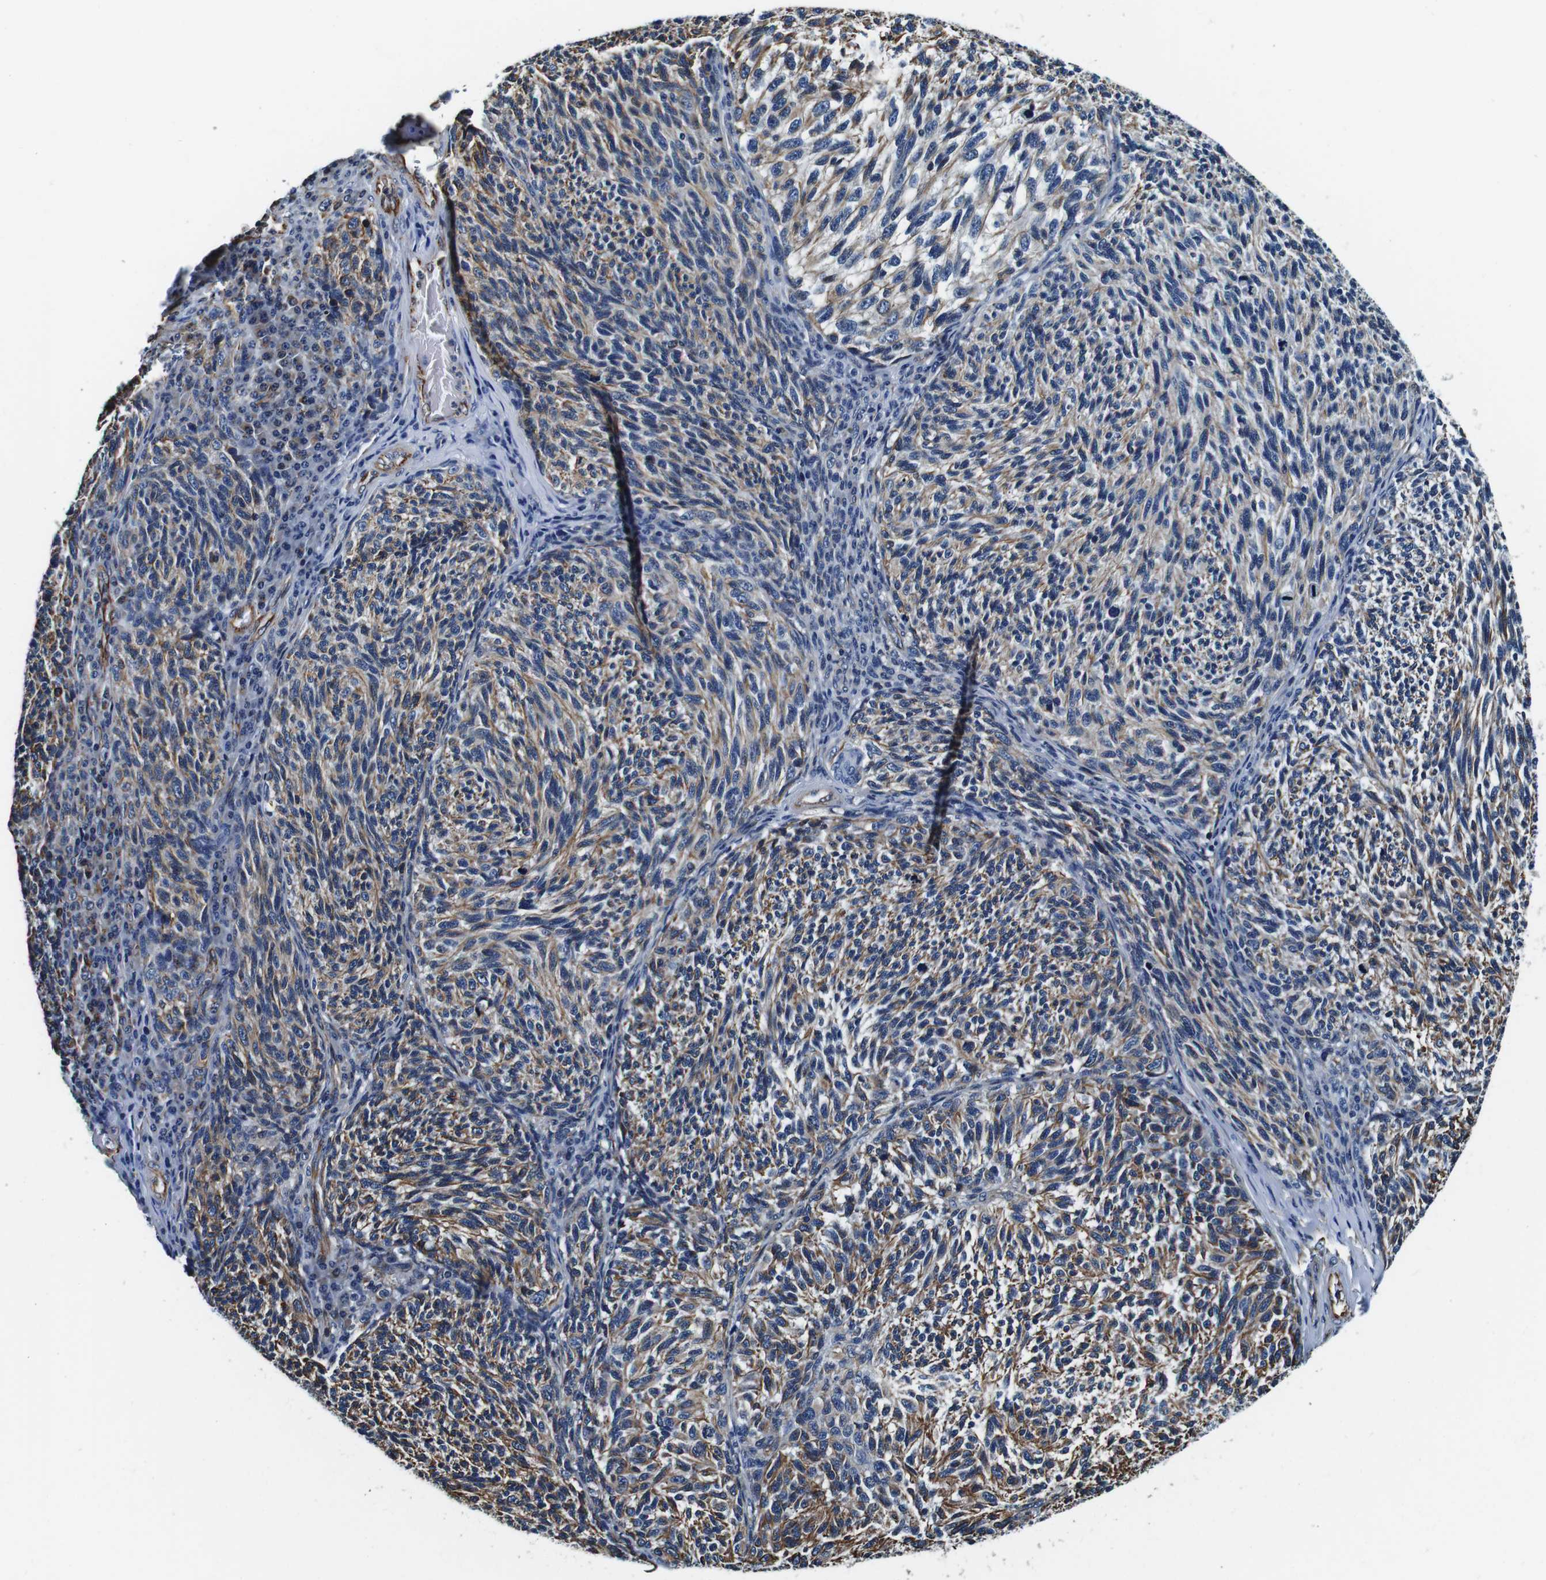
{"staining": {"intensity": "weak", "quantity": "<25%", "location": "cytoplasmic/membranous"}, "tissue": "melanoma", "cell_type": "Tumor cells", "image_type": "cancer", "snomed": [{"axis": "morphology", "description": "Malignant melanoma, NOS"}, {"axis": "topography", "description": "Skin"}], "caption": "A high-resolution image shows immunohistochemistry (IHC) staining of melanoma, which reveals no significant expression in tumor cells. (Stains: DAB immunohistochemistry with hematoxylin counter stain, Microscopy: brightfield microscopy at high magnification).", "gene": "GJE1", "patient": {"sex": "female", "age": 73}}